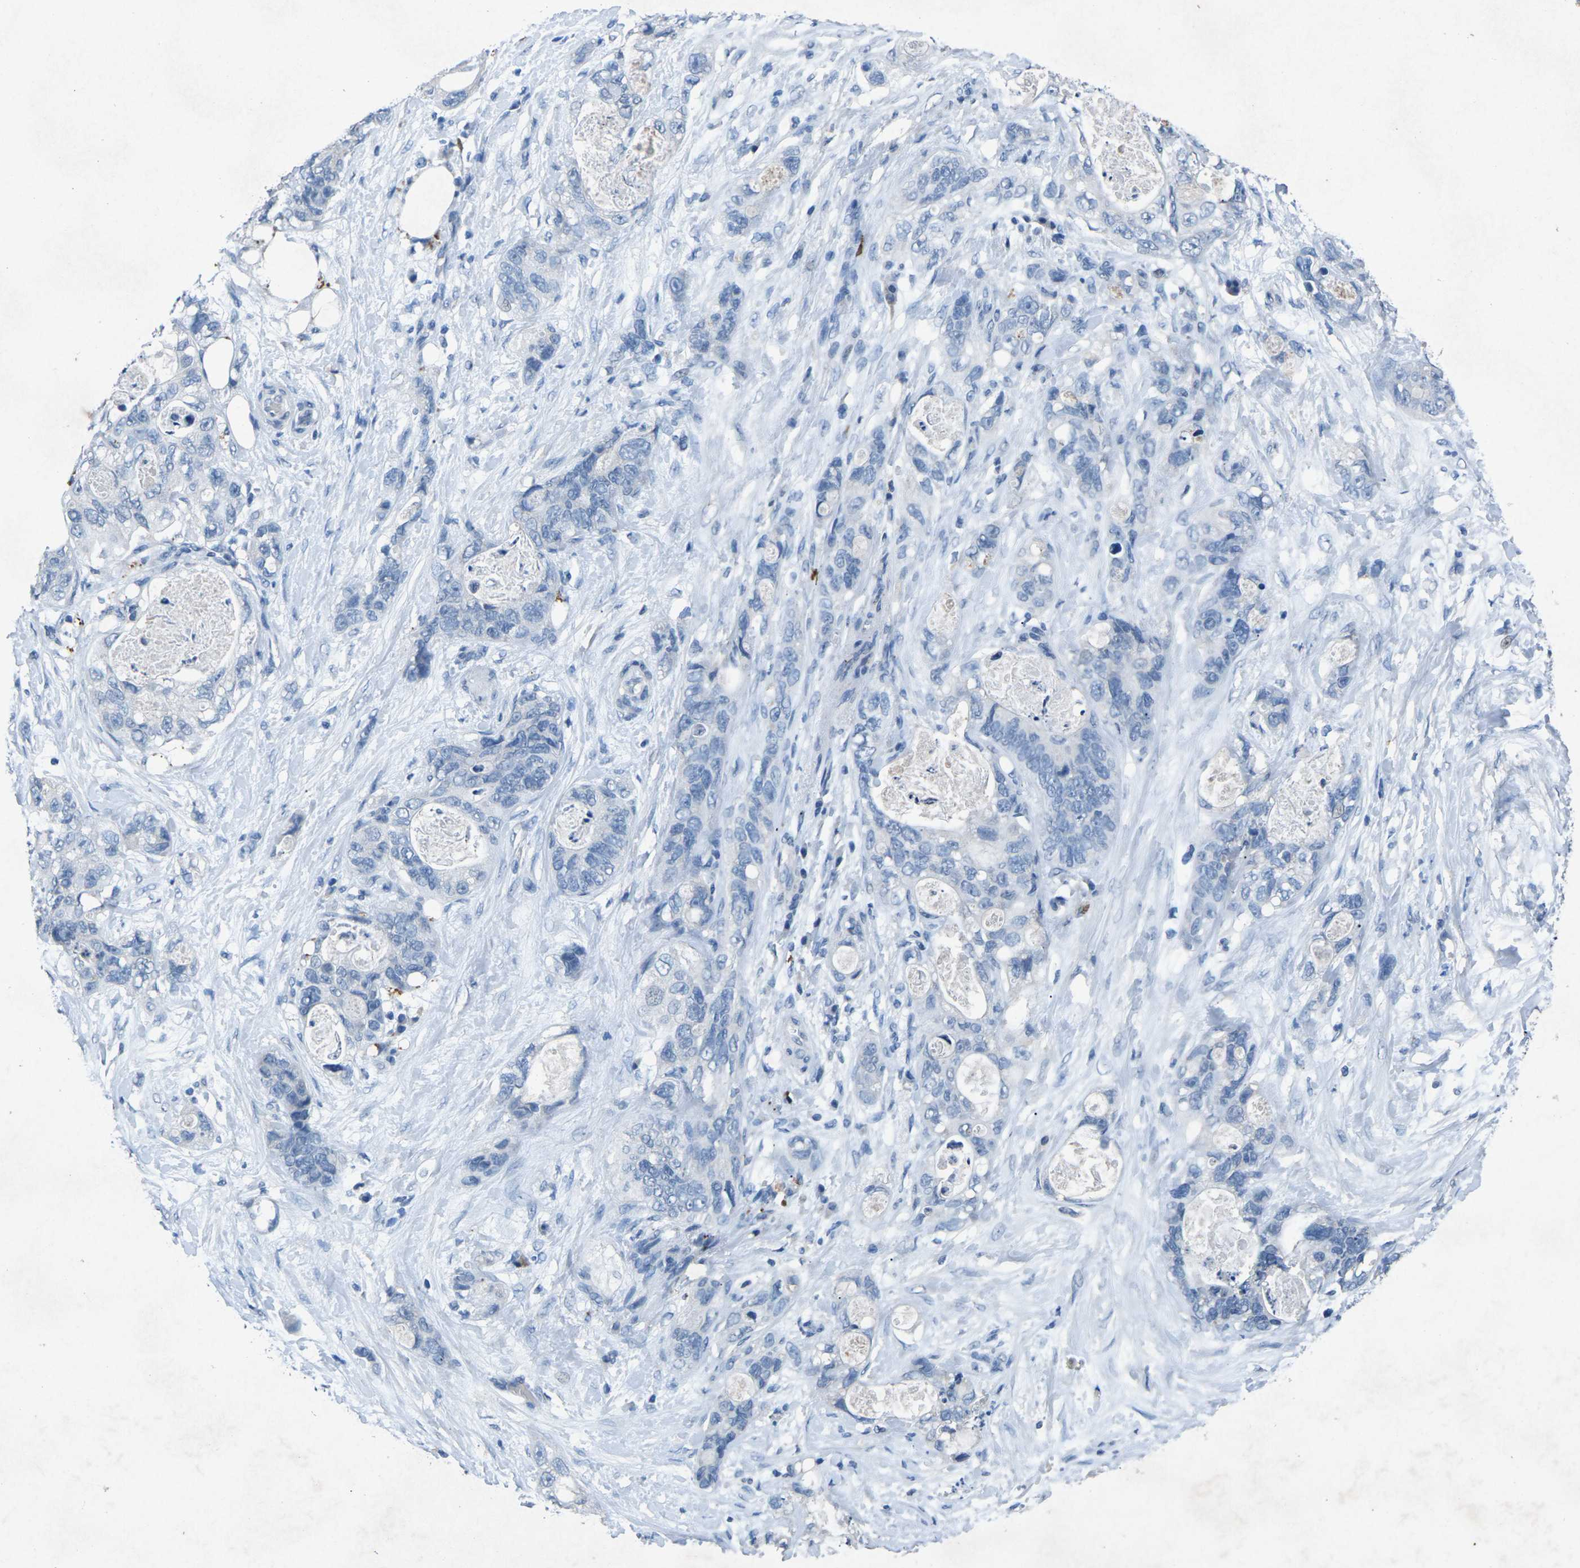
{"staining": {"intensity": "negative", "quantity": "none", "location": "none"}, "tissue": "stomach cancer", "cell_type": "Tumor cells", "image_type": "cancer", "snomed": [{"axis": "morphology", "description": "Adenocarcinoma, NOS"}, {"axis": "topography", "description": "Stomach"}], "caption": "Stomach cancer (adenocarcinoma) was stained to show a protein in brown. There is no significant positivity in tumor cells.", "gene": "PLG", "patient": {"sex": "female", "age": 89}}